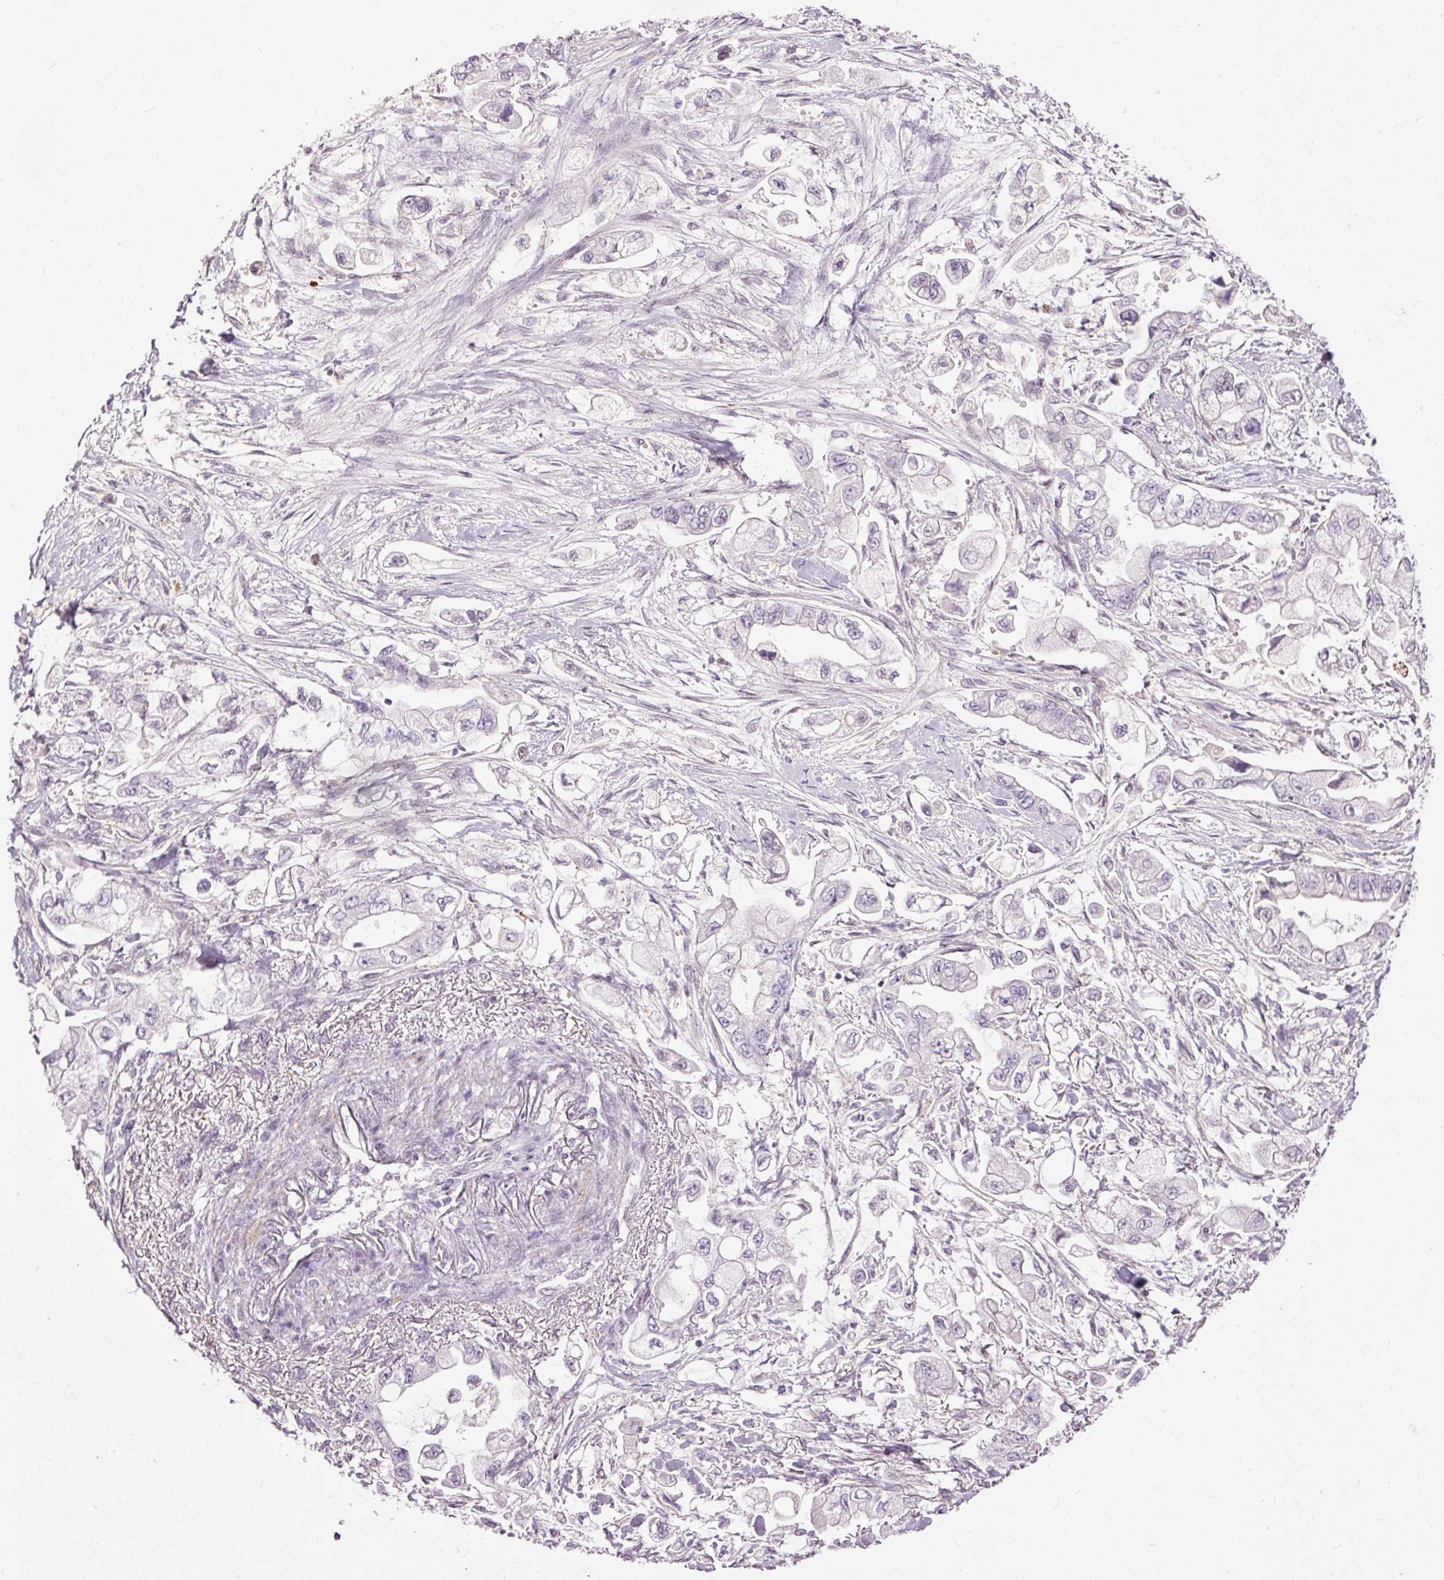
{"staining": {"intensity": "negative", "quantity": "none", "location": "none"}, "tissue": "stomach cancer", "cell_type": "Tumor cells", "image_type": "cancer", "snomed": [{"axis": "morphology", "description": "Adenocarcinoma, NOS"}, {"axis": "topography", "description": "Stomach"}], "caption": "There is no significant expression in tumor cells of adenocarcinoma (stomach).", "gene": "FCRL4", "patient": {"sex": "male", "age": 62}}